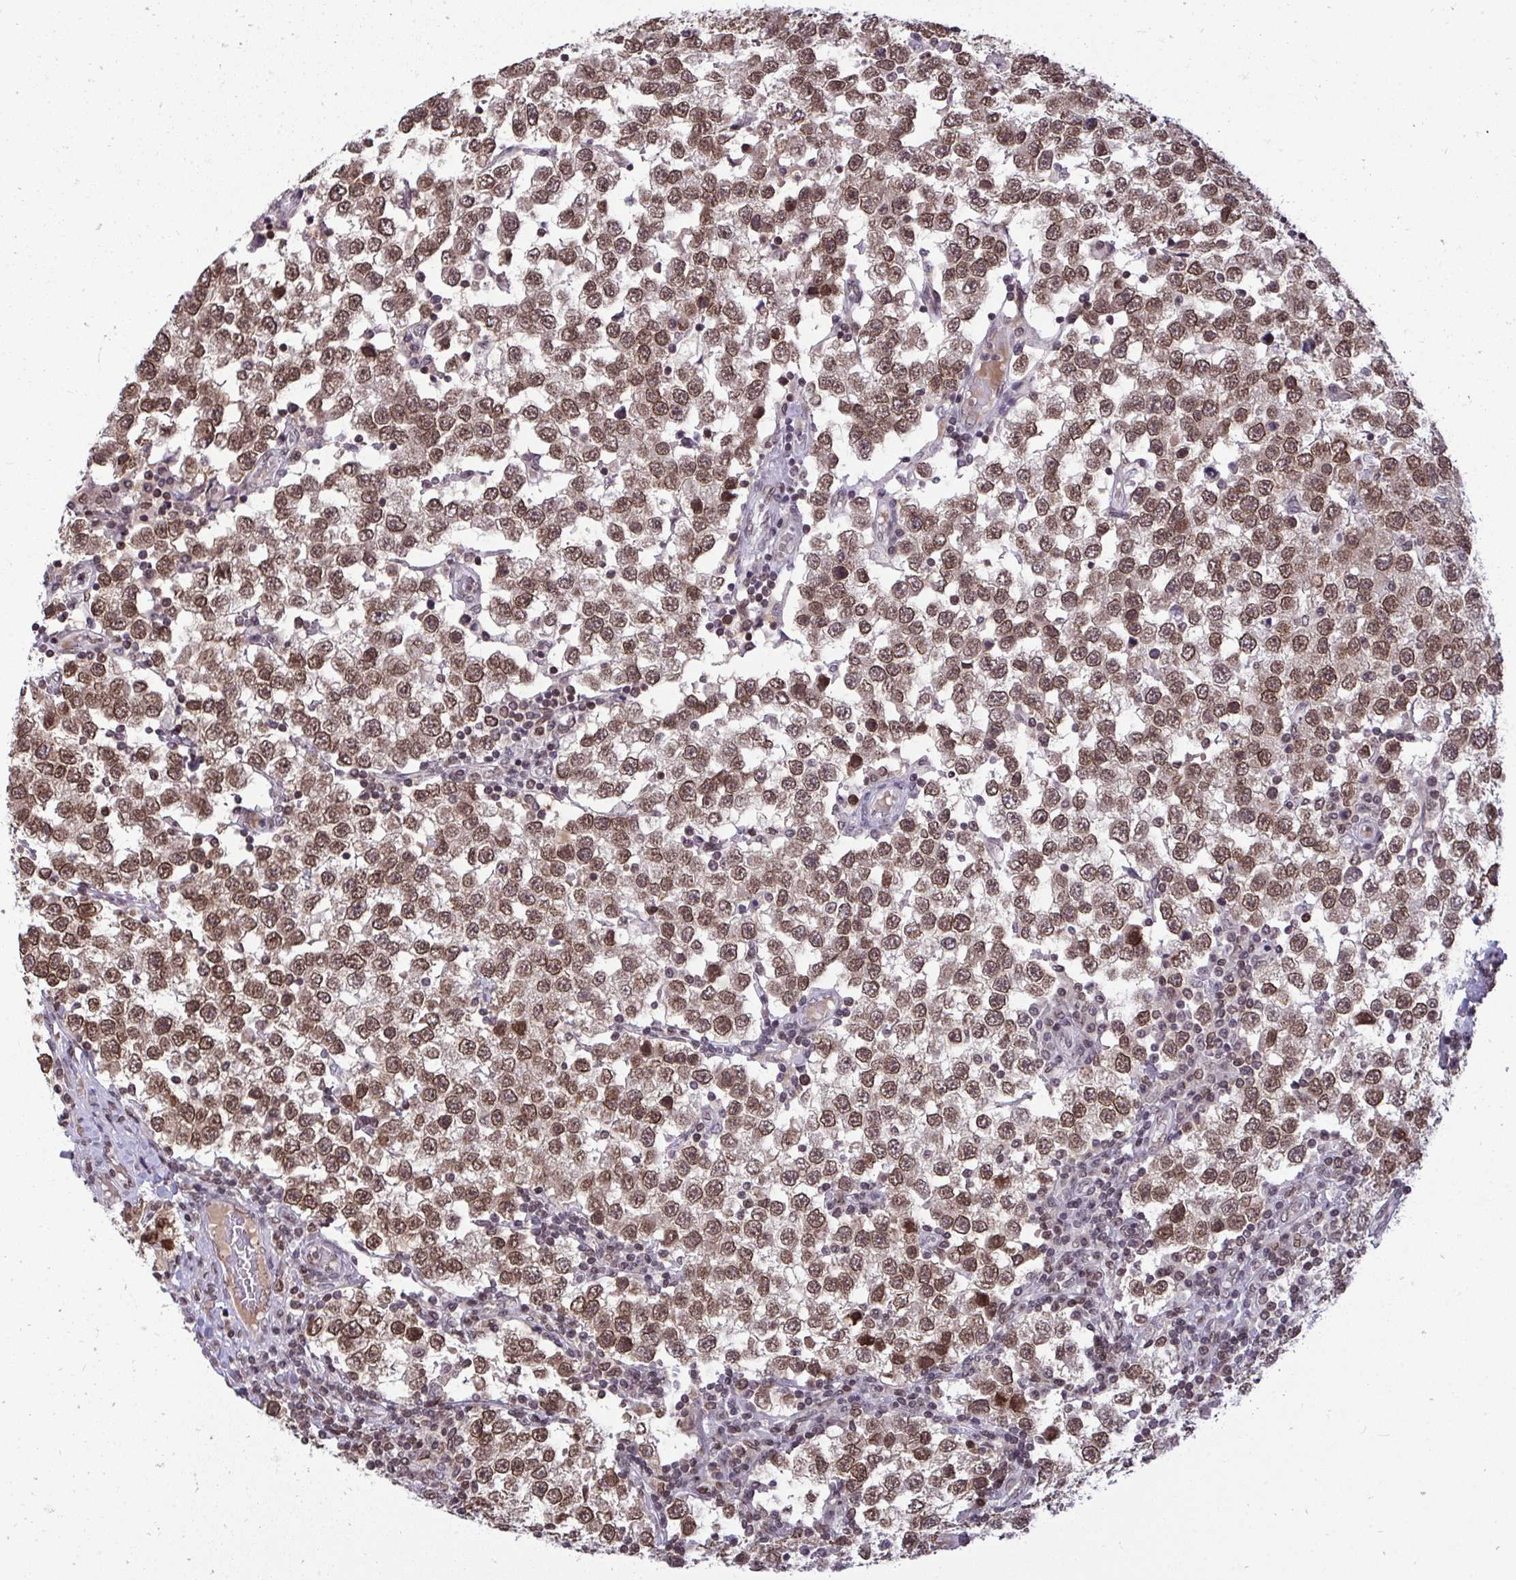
{"staining": {"intensity": "moderate", "quantity": ">75%", "location": "cytoplasmic/membranous,nuclear"}, "tissue": "testis cancer", "cell_type": "Tumor cells", "image_type": "cancer", "snomed": [{"axis": "morphology", "description": "Seminoma, NOS"}, {"axis": "topography", "description": "Testis"}], "caption": "Protein analysis of testis cancer (seminoma) tissue demonstrates moderate cytoplasmic/membranous and nuclear positivity in about >75% of tumor cells.", "gene": "JPT1", "patient": {"sex": "male", "age": 34}}